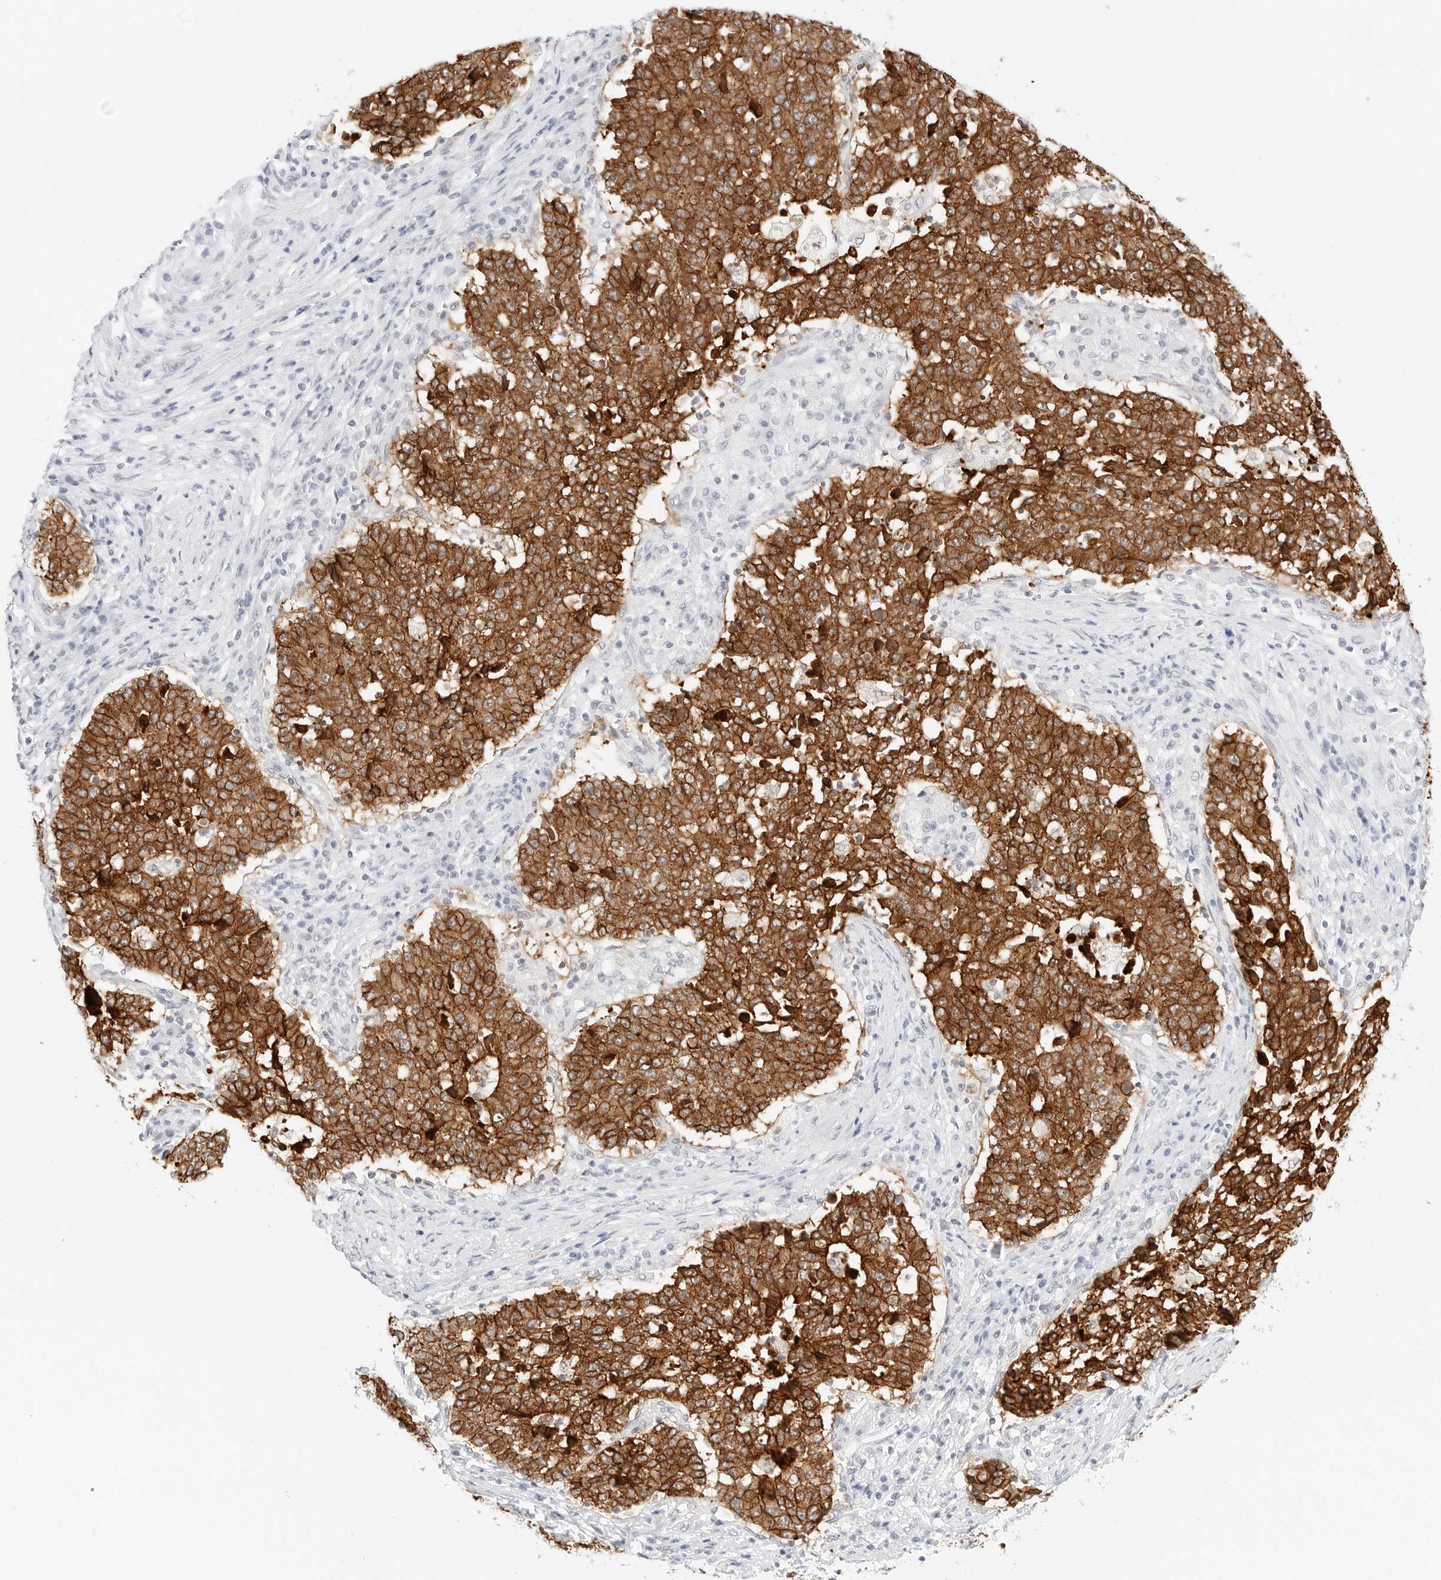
{"staining": {"intensity": "strong", "quantity": ">75%", "location": "cytoplasmic/membranous"}, "tissue": "stomach cancer", "cell_type": "Tumor cells", "image_type": "cancer", "snomed": [{"axis": "morphology", "description": "Adenocarcinoma, NOS"}, {"axis": "topography", "description": "Stomach"}], "caption": "Protein staining of adenocarcinoma (stomach) tissue exhibits strong cytoplasmic/membranous expression in approximately >75% of tumor cells.", "gene": "CDH1", "patient": {"sex": "male", "age": 59}}